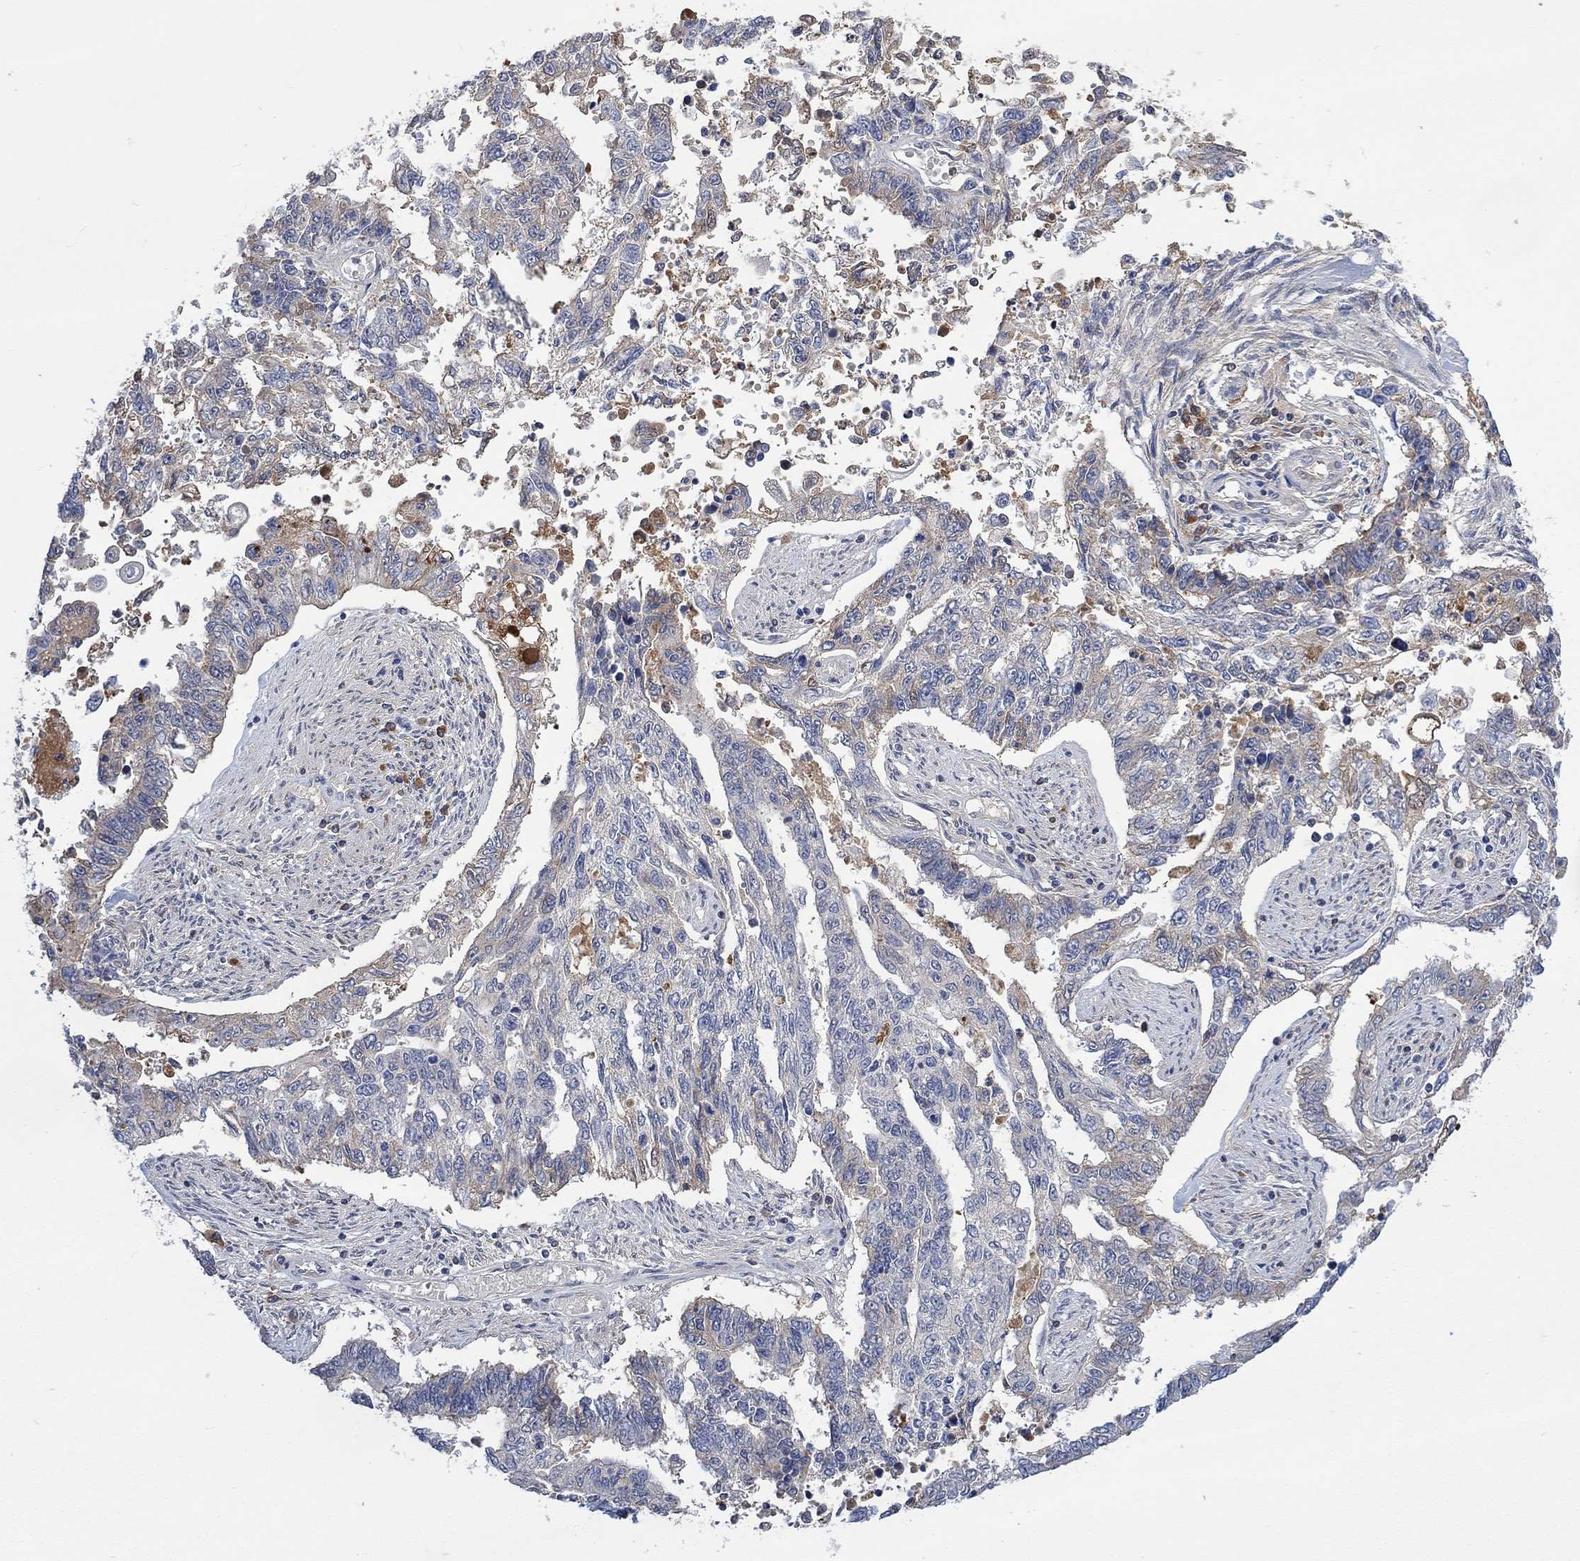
{"staining": {"intensity": "negative", "quantity": "none", "location": "none"}, "tissue": "endometrial cancer", "cell_type": "Tumor cells", "image_type": "cancer", "snomed": [{"axis": "morphology", "description": "Adenocarcinoma, NOS"}, {"axis": "topography", "description": "Uterus"}], "caption": "Endometrial adenocarcinoma was stained to show a protein in brown. There is no significant staining in tumor cells.", "gene": "MSTN", "patient": {"sex": "female", "age": 59}}